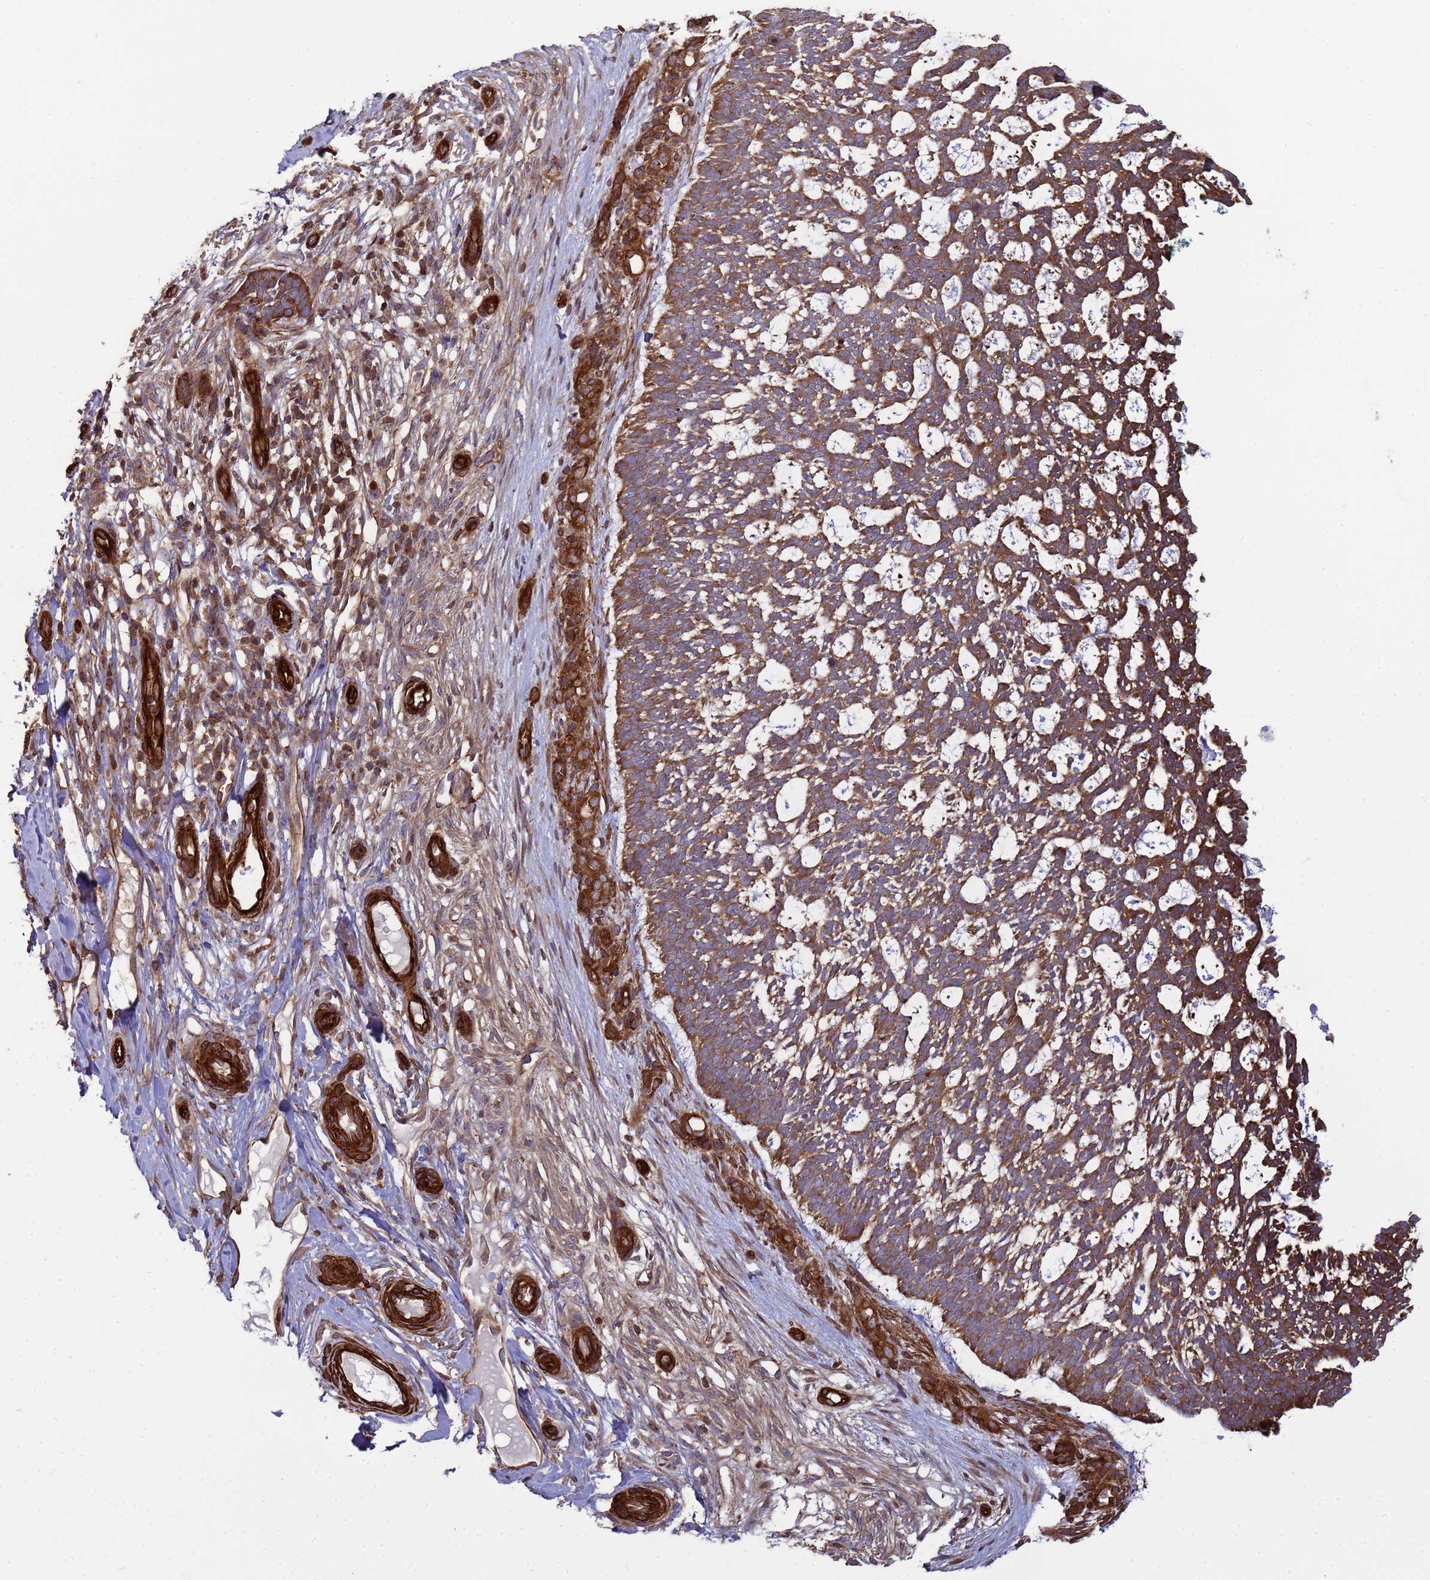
{"staining": {"intensity": "moderate", "quantity": ">75%", "location": "cytoplasmic/membranous"}, "tissue": "skin cancer", "cell_type": "Tumor cells", "image_type": "cancer", "snomed": [{"axis": "morphology", "description": "Basal cell carcinoma"}, {"axis": "topography", "description": "Skin"}], "caption": "Skin cancer (basal cell carcinoma) was stained to show a protein in brown. There is medium levels of moderate cytoplasmic/membranous positivity in about >75% of tumor cells.", "gene": "CNOT1", "patient": {"sex": "male", "age": 88}}